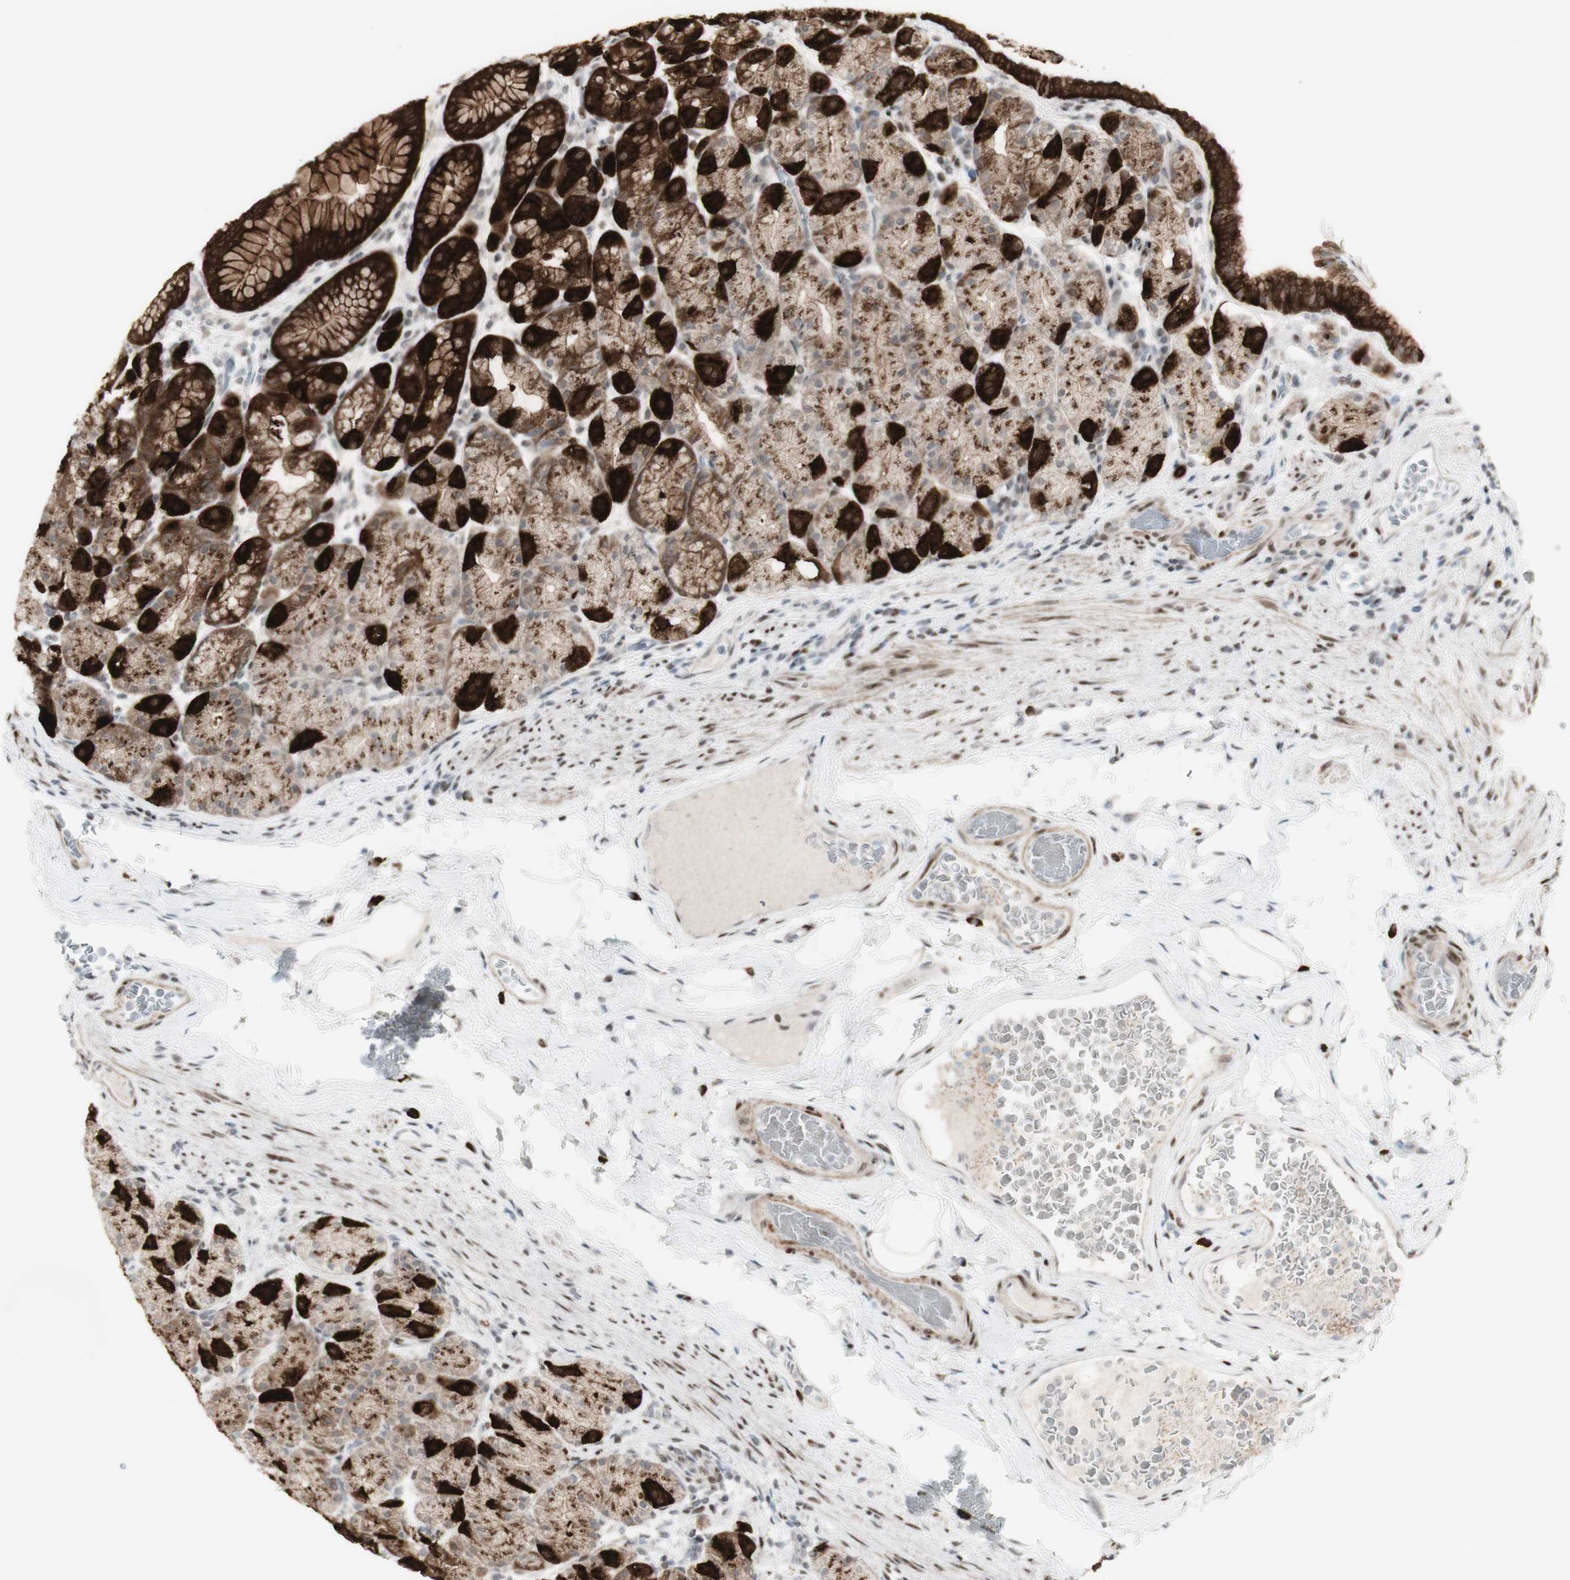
{"staining": {"intensity": "strong", "quantity": ">75%", "location": "cytoplasmic/membranous"}, "tissue": "stomach", "cell_type": "Glandular cells", "image_type": "normal", "snomed": [{"axis": "morphology", "description": "Normal tissue, NOS"}, {"axis": "topography", "description": "Stomach, upper"}], "caption": "Brown immunohistochemical staining in unremarkable stomach shows strong cytoplasmic/membranous expression in about >75% of glandular cells.", "gene": "C1orf116", "patient": {"sex": "male", "age": 68}}